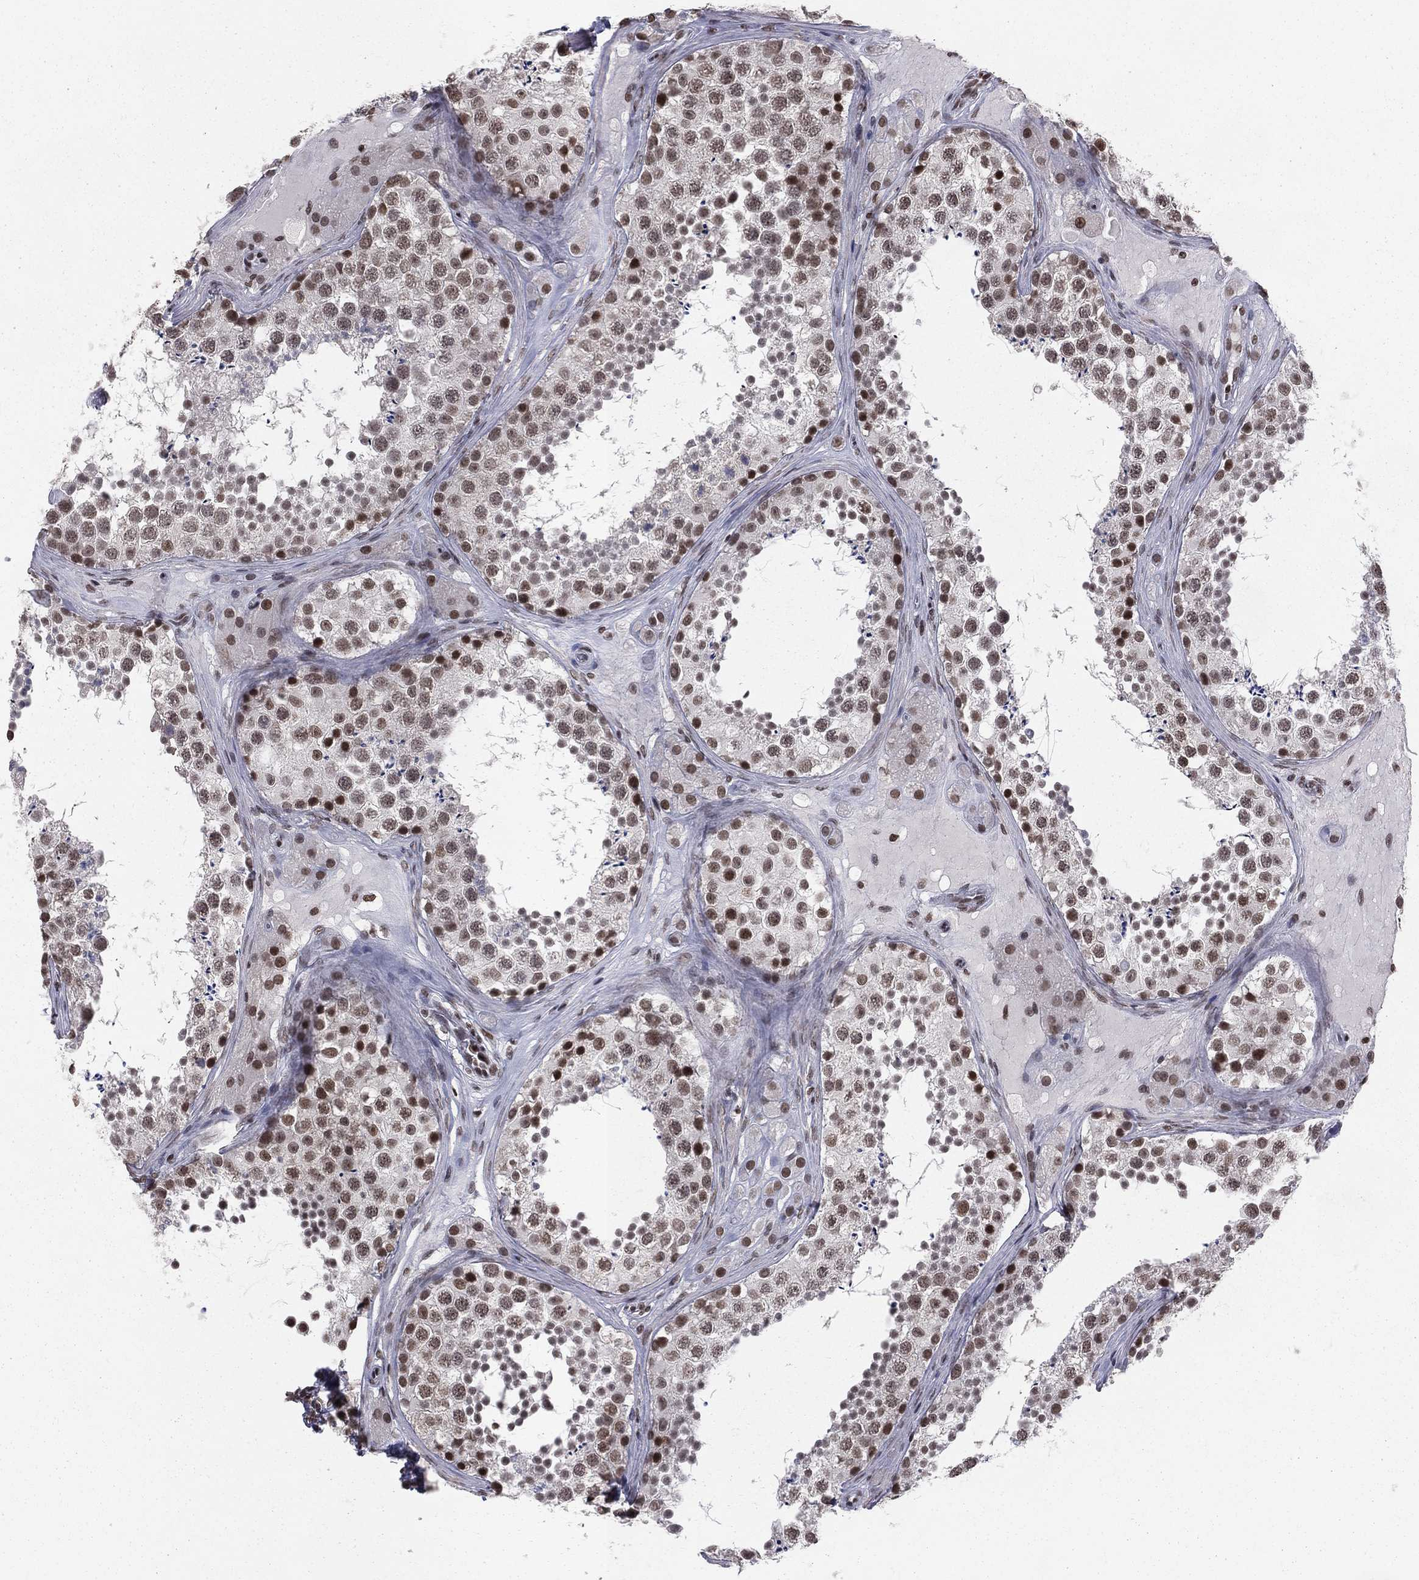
{"staining": {"intensity": "strong", "quantity": "25%-75%", "location": "nuclear"}, "tissue": "testis", "cell_type": "Cells in seminiferous ducts", "image_type": "normal", "snomed": [{"axis": "morphology", "description": "Normal tissue, NOS"}, {"axis": "topography", "description": "Testis"}], "caption": "Testis stained with DAB immunohistochemistry (IHC) exhibits high levels of strong nuclear staining in approximately 25%-75% of cells in seminiferous ducts. The staining is performed using DAB (3,3'-diaminobenzidine) brown chromogen to label protein expression. The nuclei are counter-stained blue using hematoxylin.", "gene": "RFX7", "patient": {"sex": "male", "age": 41}}